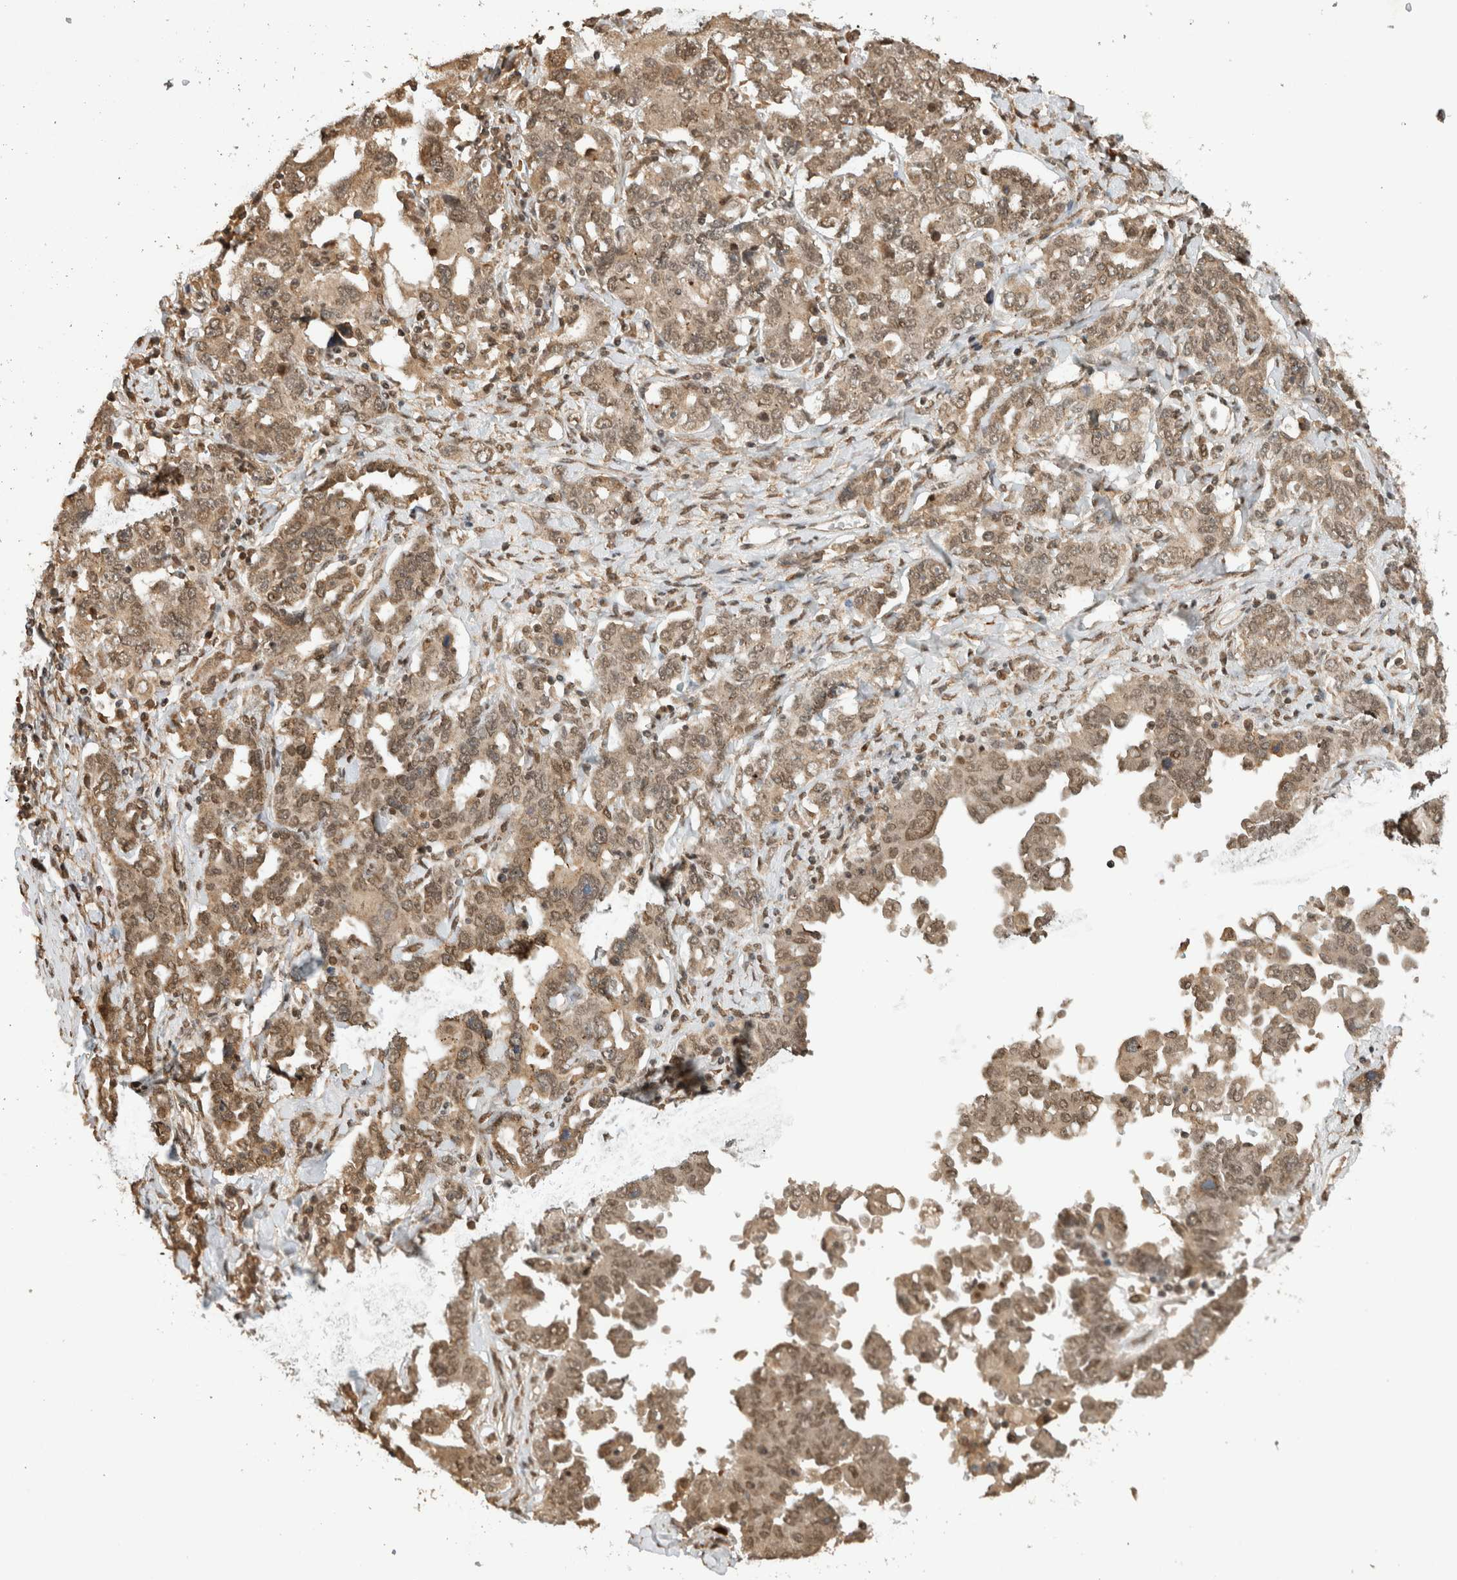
{"staining": {"intensity": "moderate", "quantity": ">75%", "location": "cytoplasmic/membranous,nuclear"}, "tissue": "ovarian cancer", "cell_type": "Tumor cells", "image_type": "cancer", "snomed": [{"axis": "morphology", "description": "Carcinoma, endometroid"}, {"axis": "topography", "description": "Ovary"}], "caption": "Protein analysis of ovarian cancer (endometroid carcinoma) tissue shows moderate cytoplasmic/membranous and nuclear staining in about >75% of tumor cells.", "gene": "C1orf21", "patient": {"sex": "female", "age": 62}}